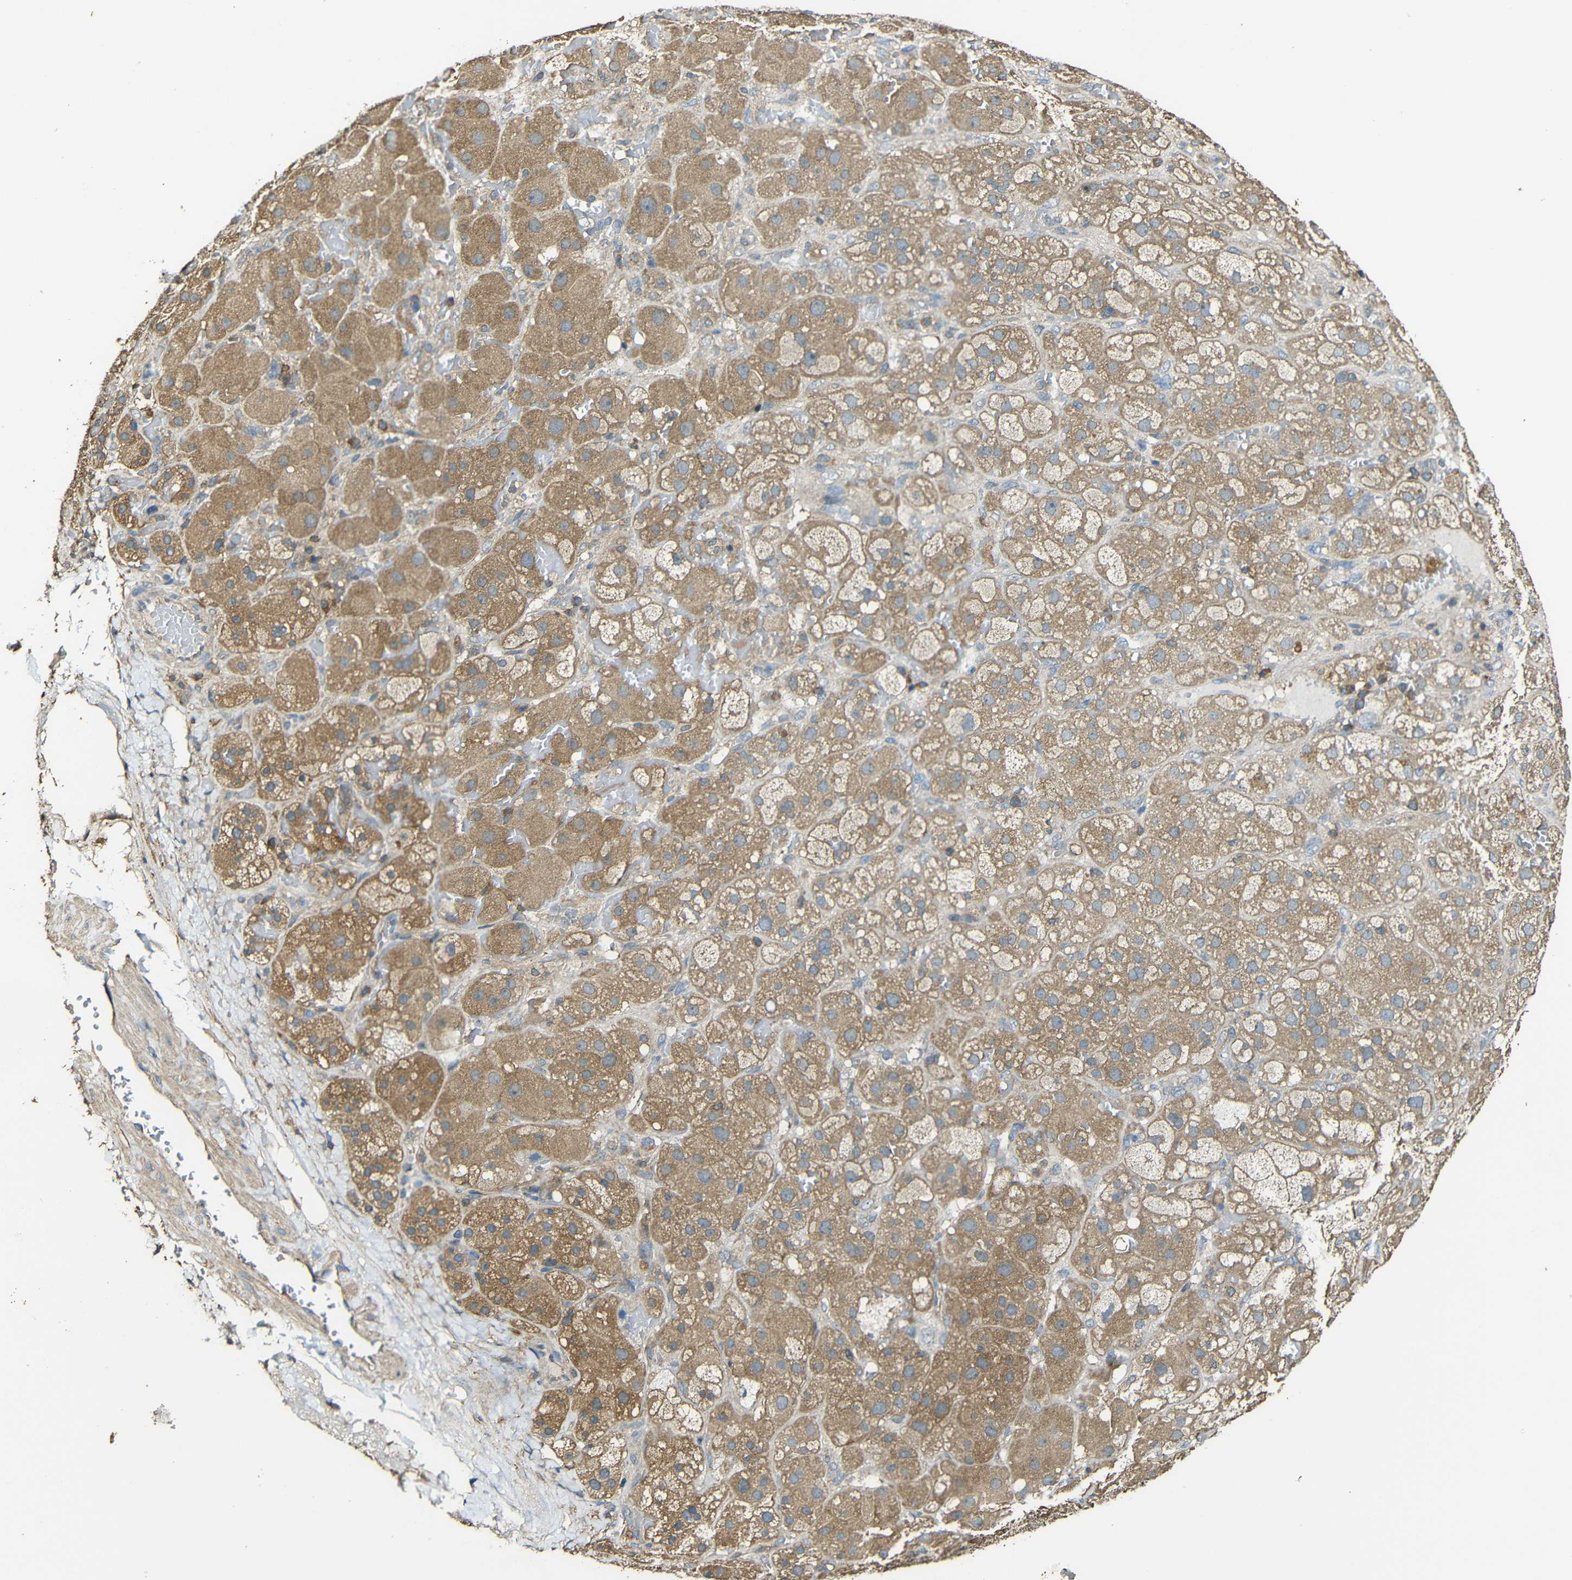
{"staining": {"intensity": "moderate", "quantity": ">75%", "location": "cytoplasmic/membranous"}, "tissue": "adrenal gland", "cell_type": "Glandular cells", "image_type": "normal", "snomed": [{"axis": "morphology", "description": "Normal tissue, NOS"}, {"axis": "topography", "description": "Adrenal gland"}], "caption": "Moderate cytoplasmic/membranous expression for a protein is seen in approximately >75% of glandular cells of benign adrenal gland using immunohistochemistry.", "gene": "CASP8", "patient": {"sex": "female", "age": 47}}